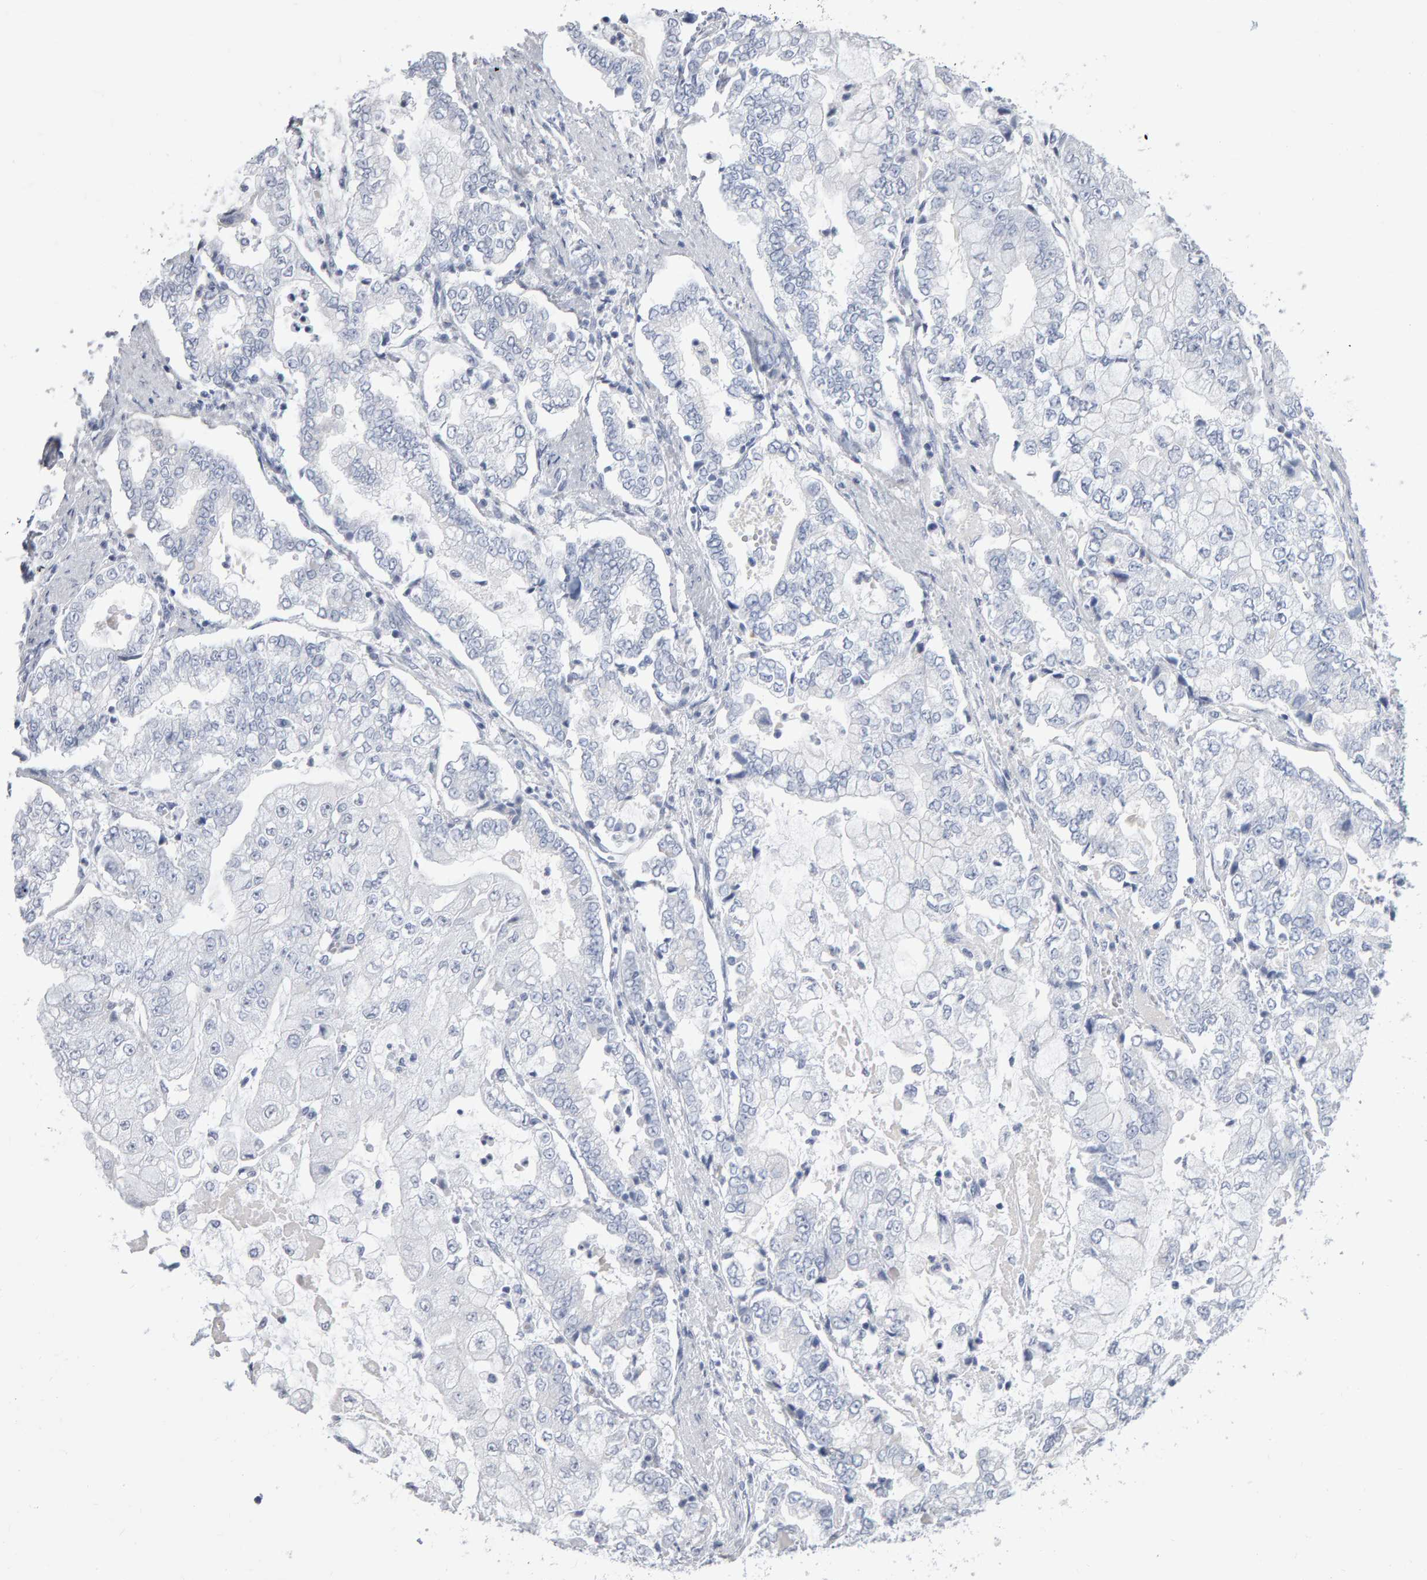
{"staining": {"intensity": "negative", "quantity": "none", "location": "none"}, "tissue": "stomach cancer", "cell_type": "Tumor cells", "image_type": "cancer", "snomed": [{"axis": "morphology", "description": "Adenocarcinoma, NOS"}, {"axis": "topography", "description": "Stomach"}], "caption": "Tumor cells show no significant expression in stomach adenocarcinoma.", "gene": "NCDN", "patient": {"sex": "male", "age": 76}}